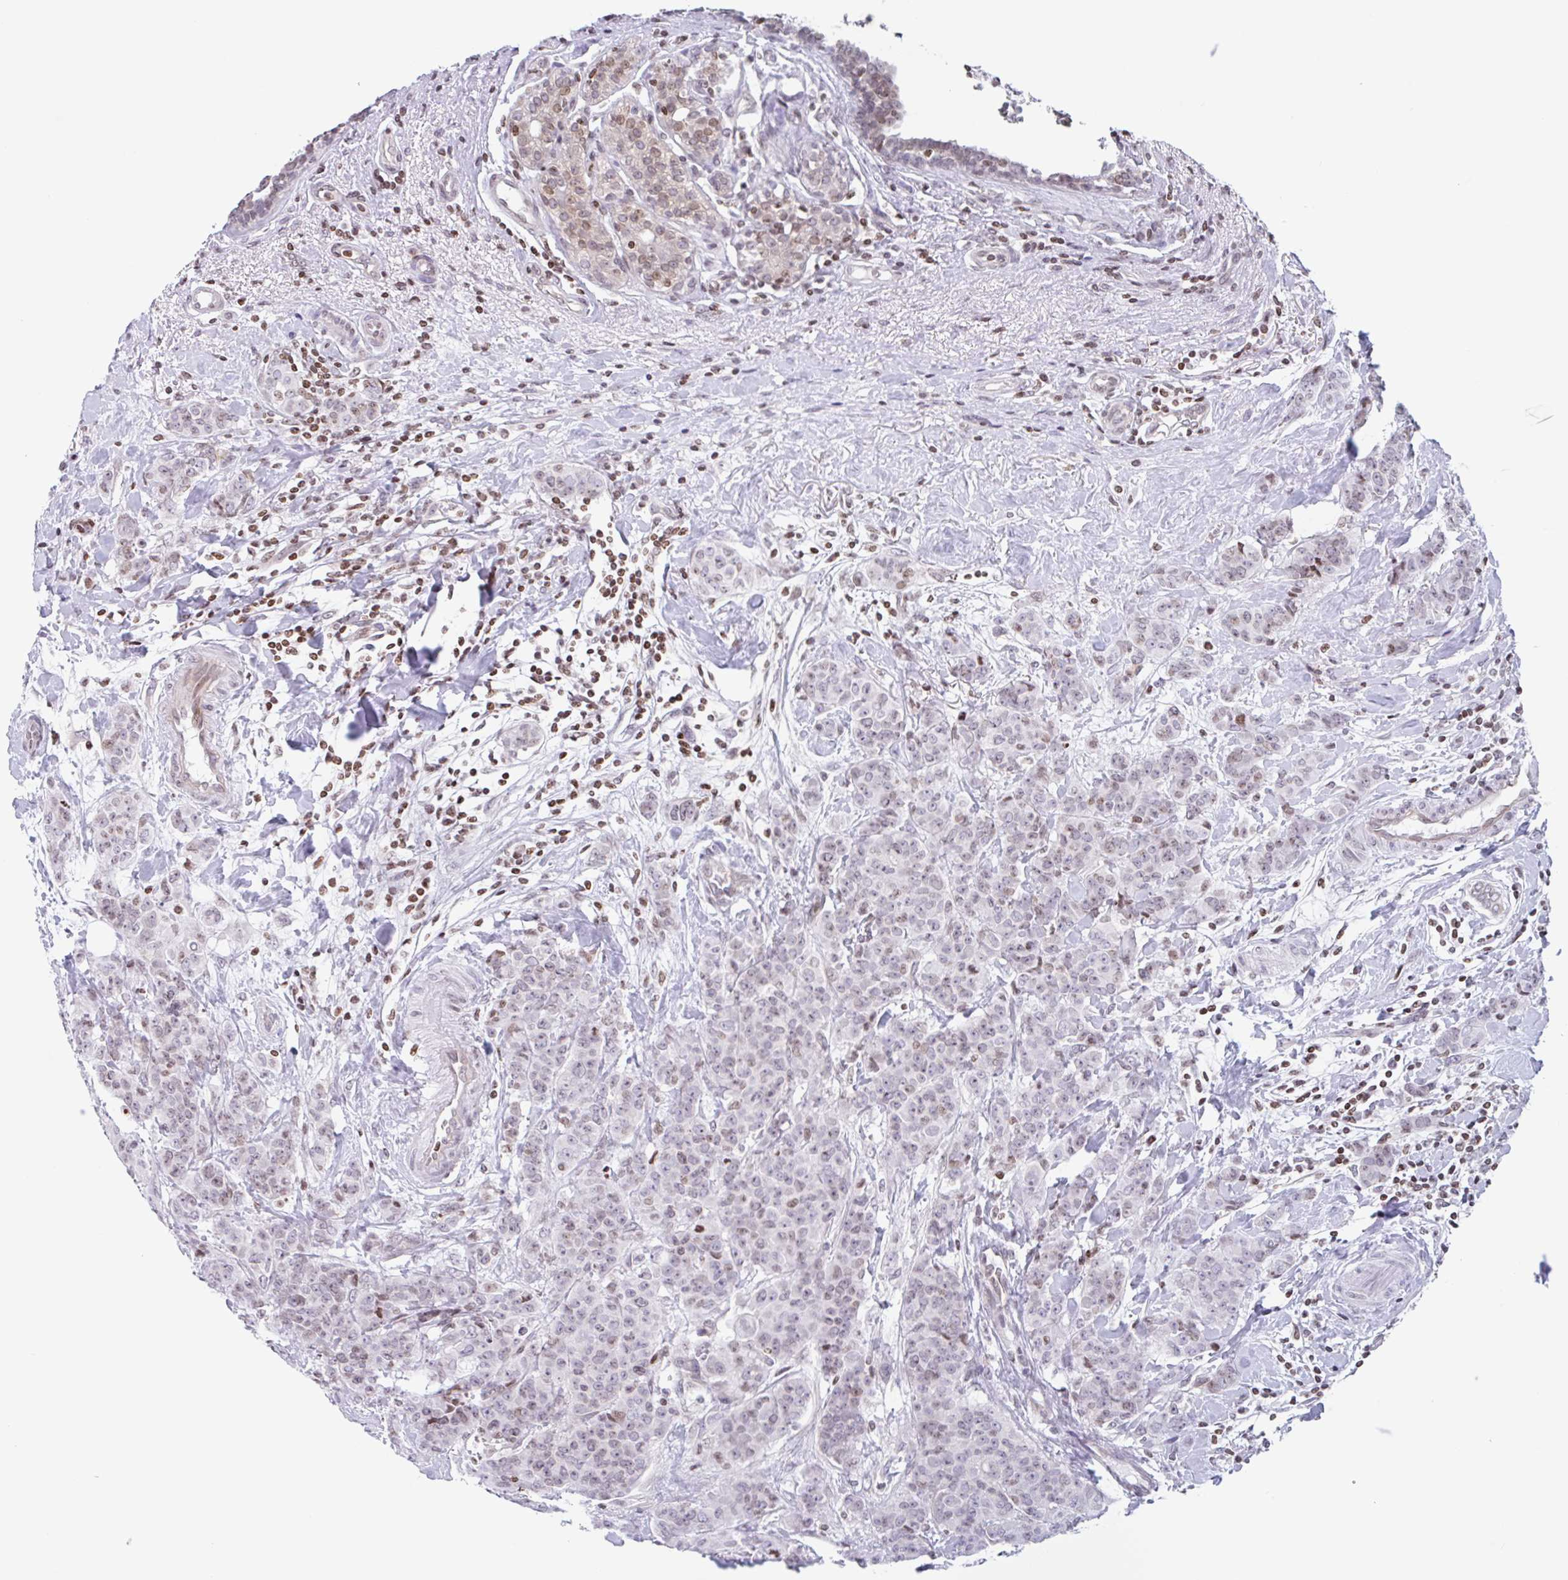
{"staining": {"intensity": "weak", "quantity": "25%-75%", "location": "nuclear"}, "tissue": "breast cancer", "cell_type": "Tumor cells", "image_type": "cancer", "snomed": [{"axis": "morphology", "description": "Duct carcinoma"}, {"axis": "topography", "description": "Breast"}], "caption": "Immunohistochemistry (DAB) staining of breast cancer displays weak nuclear protein positivity in about 25%-75% of tumor cells.", "gene": "NOL6", "patient": {"sex": "female", "age": 40}}